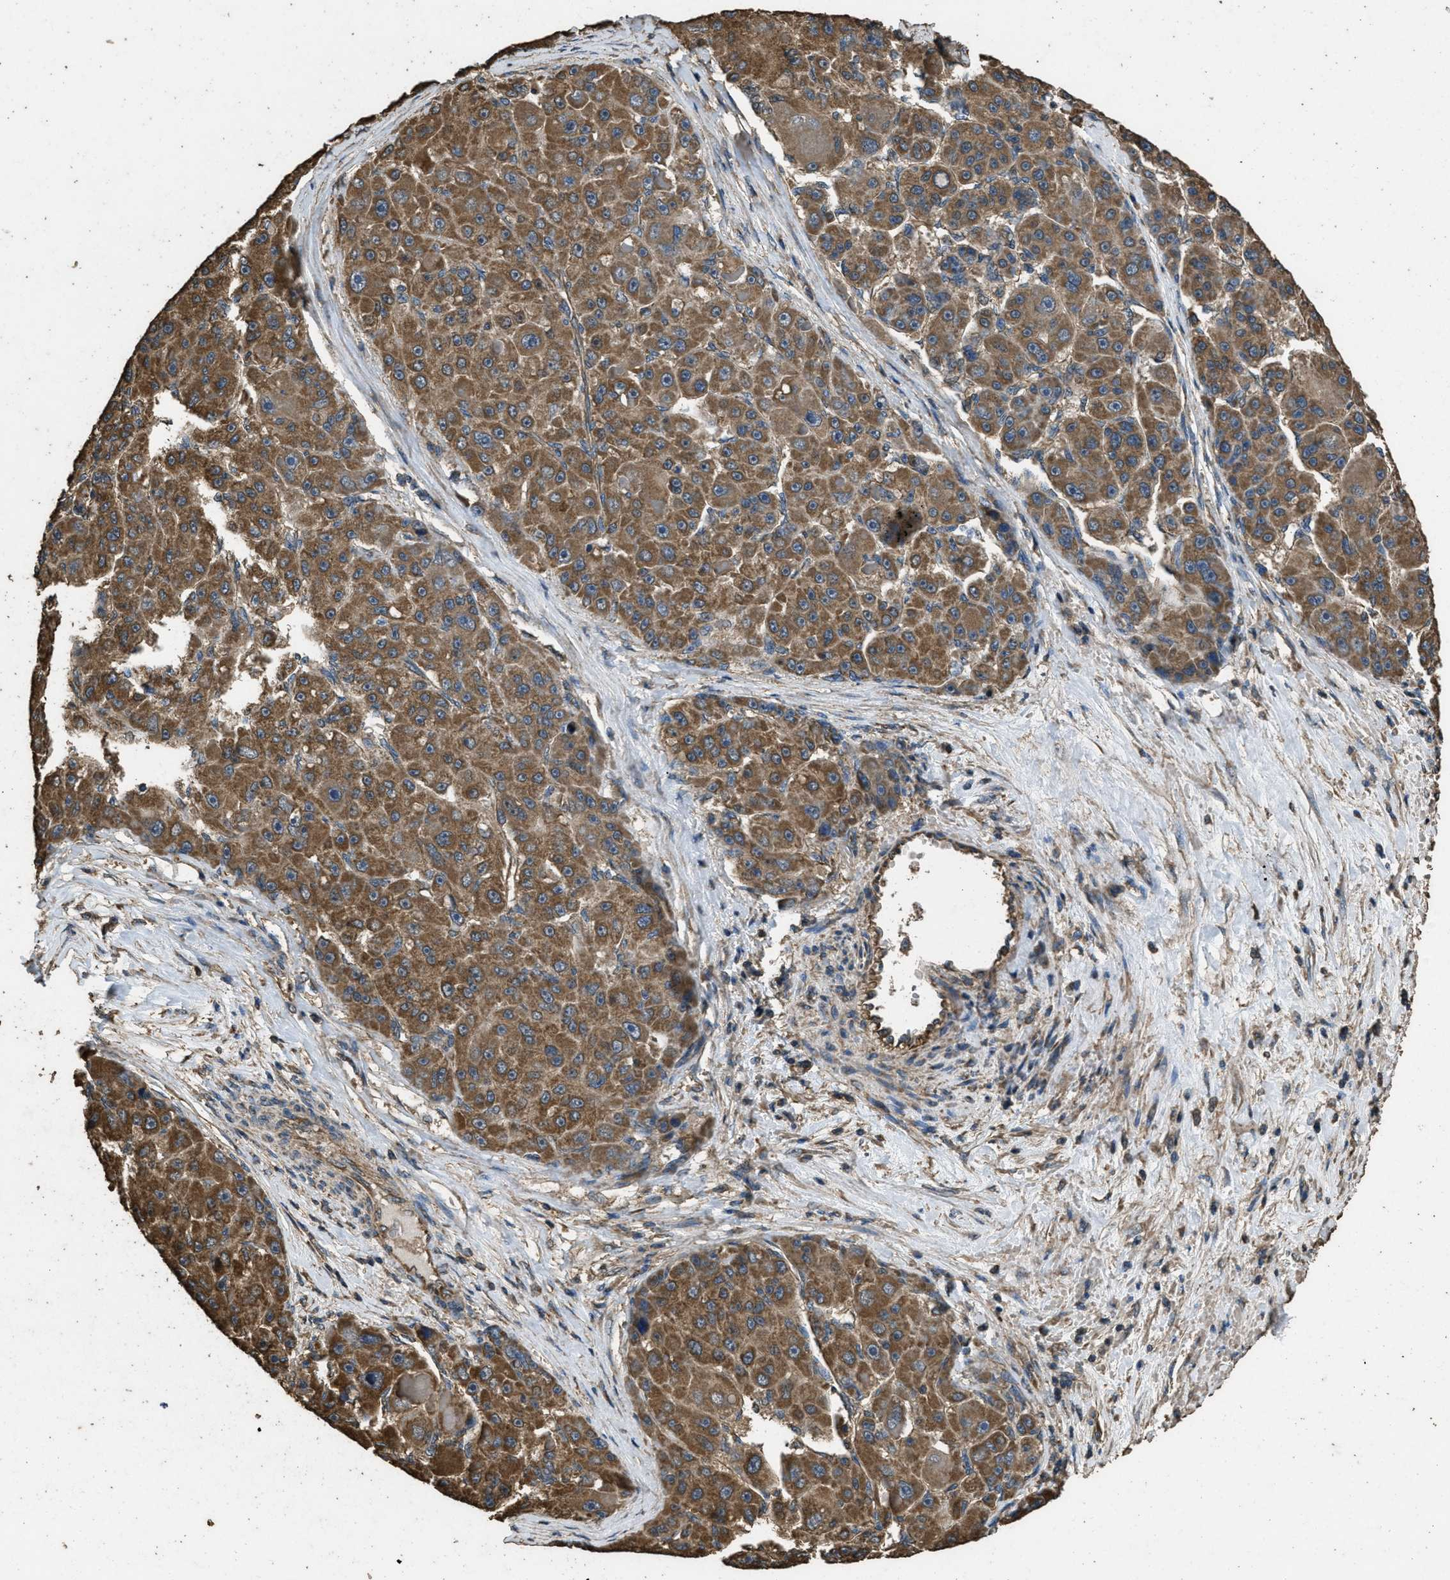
{"staining": {"intensity": "moderate", "quantity": ">75%", "location": "cytoplasmic/membranous"}, "tissue": "liver cancer", "cell_type": "Tumor cells", "image_type": "cancer", "snomed": [{"axis": "morphology", "description": "Carcinoma, Hepatocellular, NOS"}, {"axis": "topography", "description": "Liver"}], "caption": "Protein positivity by immunohistochemistry (IHC) exhibits moderate cytoplasmic/membranous expression in about >75% of tumor cells in liver cancer (hepatocellular carcinoma). (Brightfield microscopy of DAB IHC at high magnification).", "gene": "CYRIA", "patient": {"sex": "male", "age": 76}}